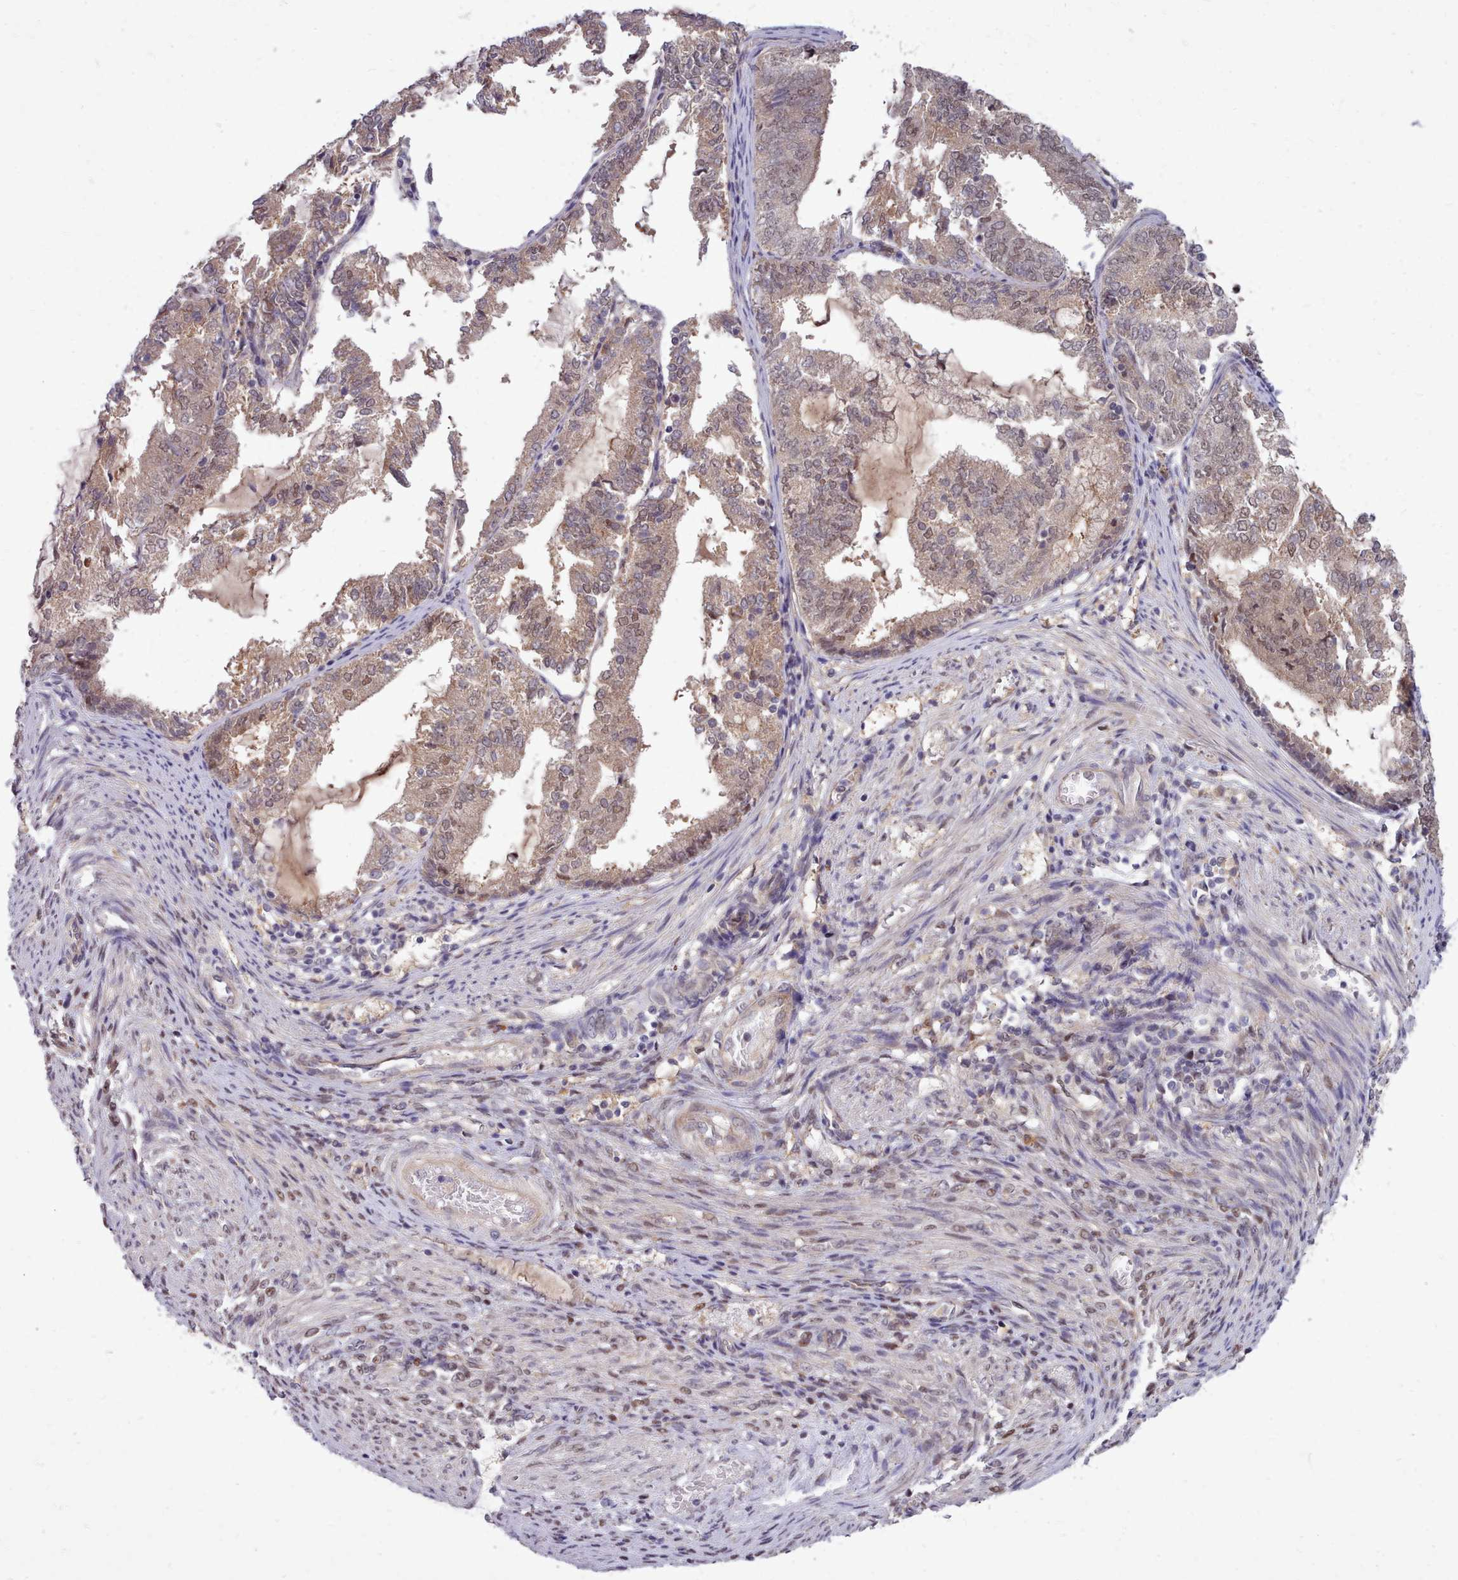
{"staining": {"intensity": "weak", "quantity": "25%-75%", "location": "cytoplasmic/membranous,nuclear"}, "tissue": "endometrial cancer", "cell_type": "Tumor cells", "image_type": "cancer", "snomed": [{"axis": "morphology", "description": "Adenocarcinoma, NOS"}, {"axis": "topography", "description": "Endometrium"}], "caption": "Human adenocarcinoma (endometrial) stained for a protein (brown) reveals weak cytoplasmic/membranous and nuclear positive staining in approximately 25%-75% of tumor cells.", "gene": "AHCY", "patient": {"sex": "female", "age": 81}}